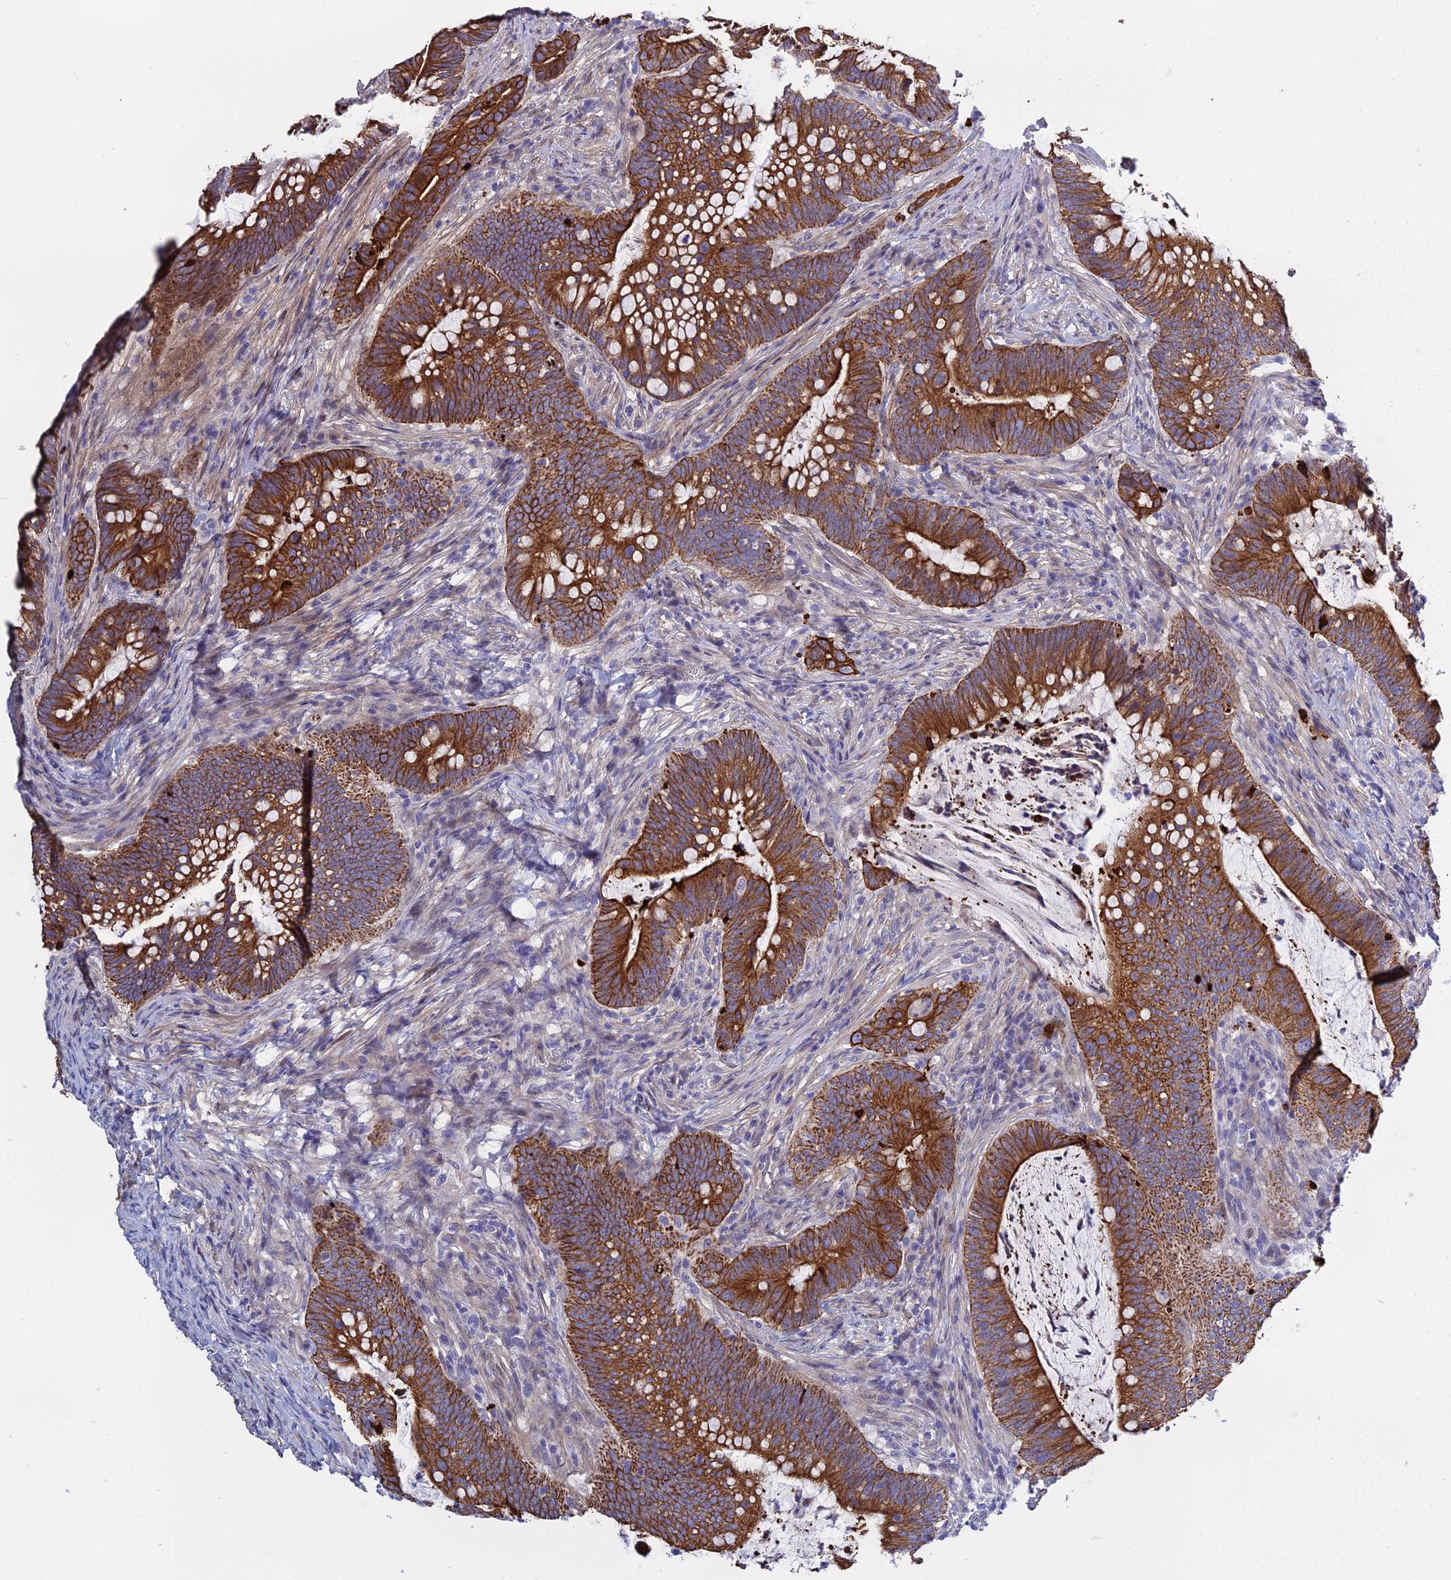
{"staining": {"intensity": "strong", "quantity": ">75%", "location": "cytoplasmic/membranous"}, "tissue": "colorectal cancer", "cell_type": "Tumor cells", "image_type": "cancer", "snomed": [{"axis": "morphology", "description": "Adenocarcinoma, NOS"}, {"axis": "topography", "description": "Colon"}], "caption": "DAB immunohistochemical staining of human colorectal cancer demonstrates strong cytoplasmic/membranous protein staining in about >75% of tumor cells. (Stains: DAB in brown, nuclei in blue, Microscopy: brightfield microscopy at high magnification).", "gene": "LZTS2", "patient": {"sex": "female", "age": 66}}